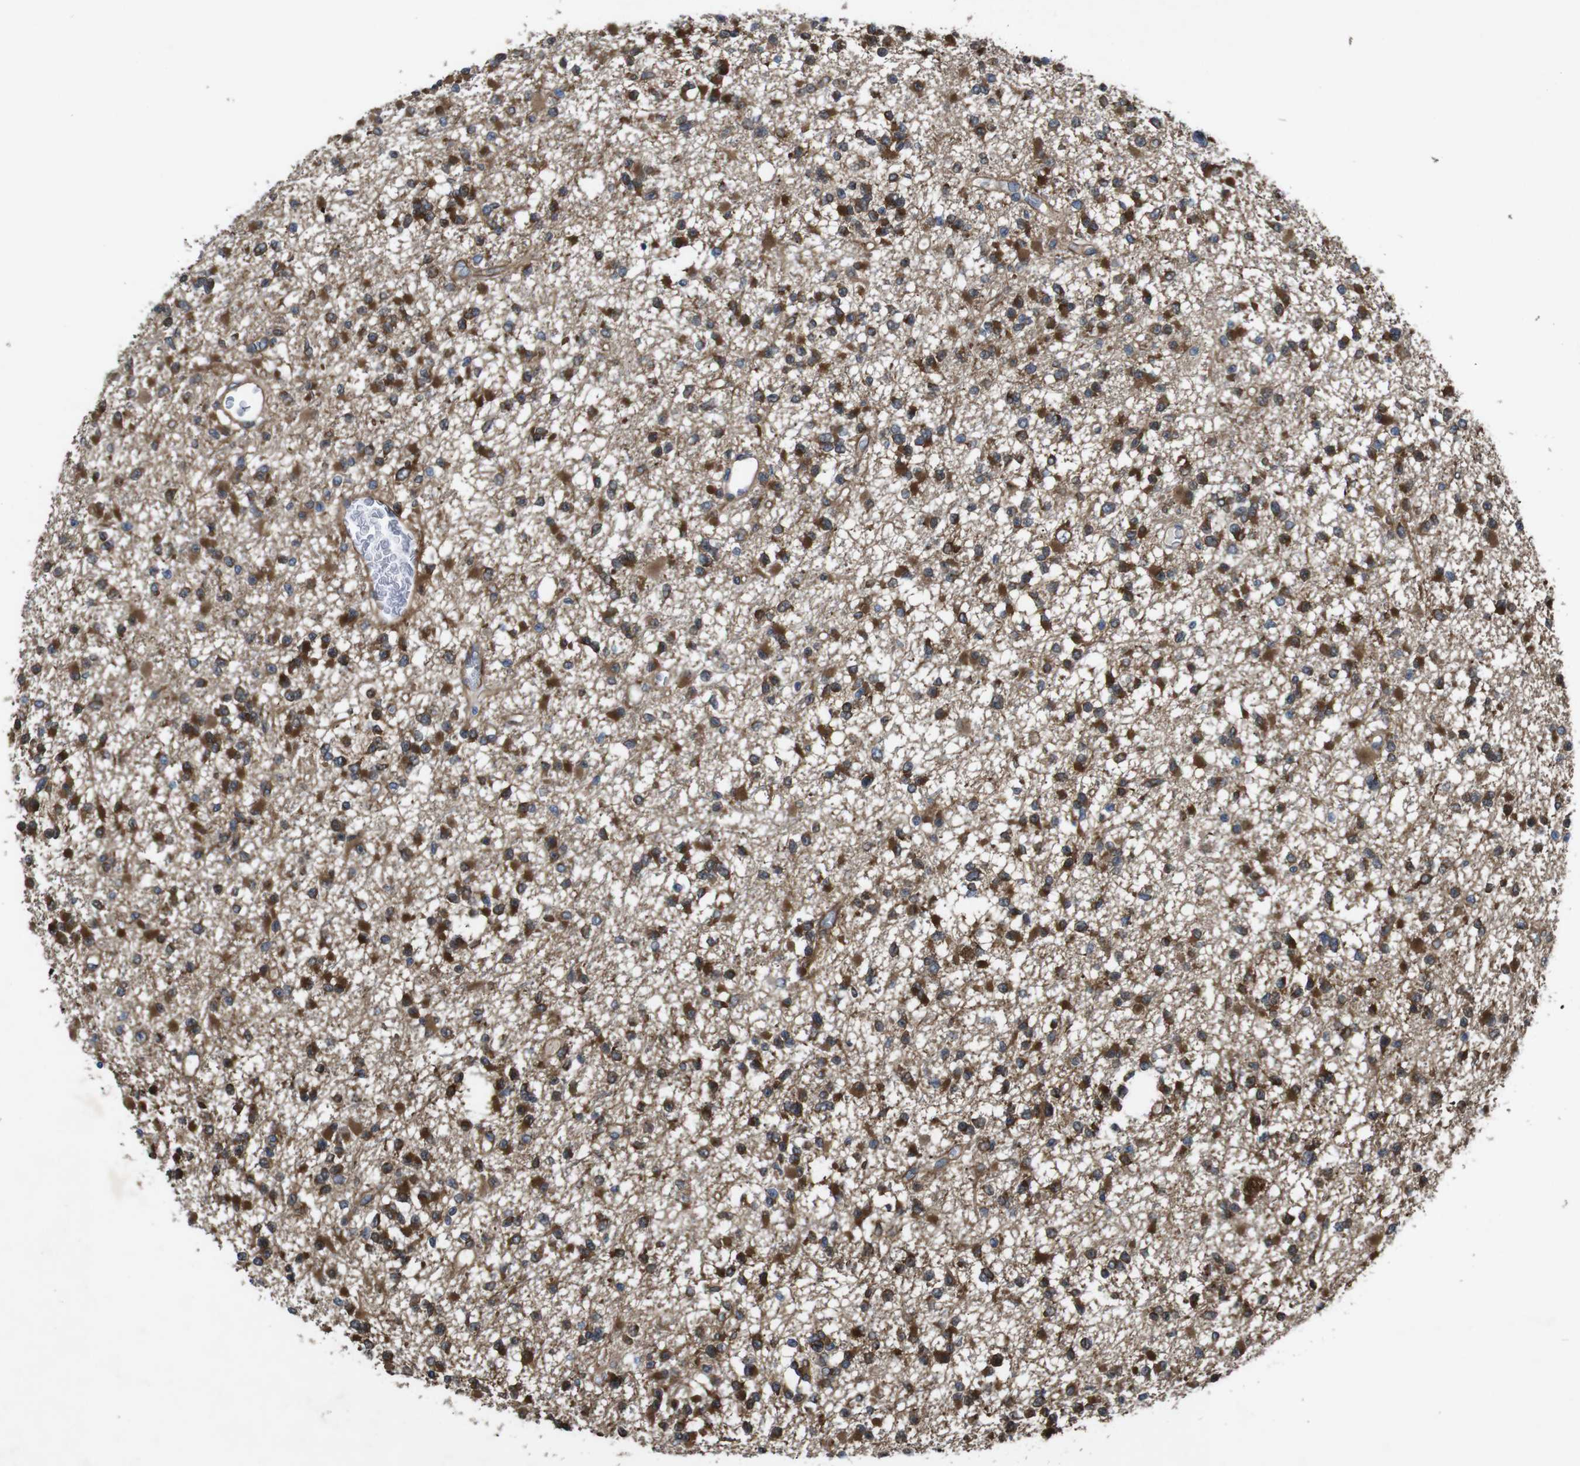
{"staining": {"intensity": "strong", "quantity": ">75%", "location": "cytoplasmic/membranous"}, "tissue": "glioma", "cell_type": "Tumor cells", "image_type": "cancer", "snomed": [{"axis": "morphology", "description": "Glioma, malignant, Low grade"}, {"axis": "topography", "description": "Brain"}], "caption": "Strong cytoplasmic/membranous protein positivity is seen in approximately >75% of tumor cells in glioma.", "gene": "PTGER4", "patient": {"sex": "female", "age": 22}}